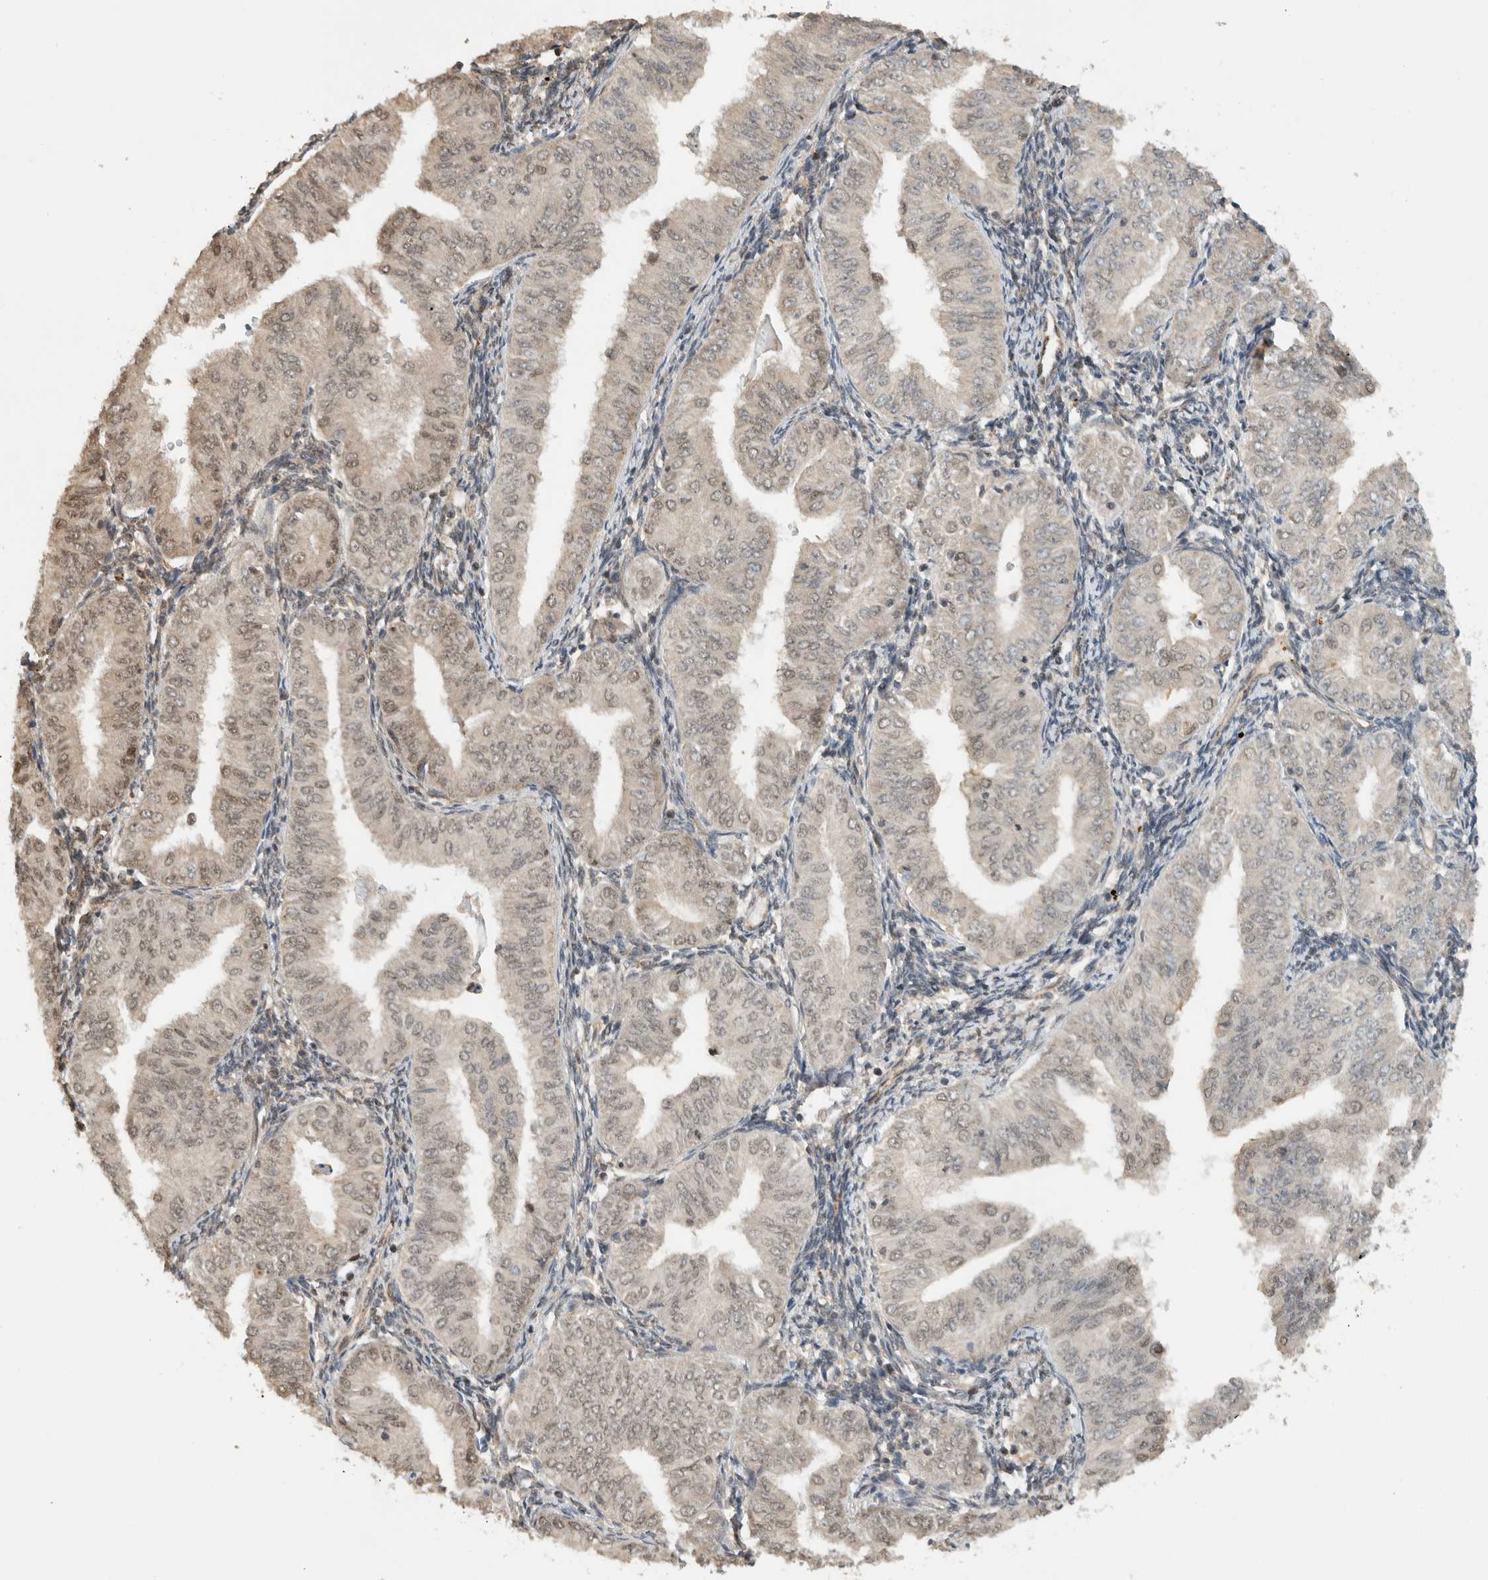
{"staining": {"intensity": "weak", "quantity": ">75%", "location": "nuclear"}, "tissue": "endometrial cancer", "cell_type": "Tumor cells", "image_type": "cancer", "snomed": [{"axis": "morphology", "description": "Normal tissue, NOS"}, {"axis": "morphology", "description": "Adenocarcinoma, NOS"}, {"axis": "topography", "description": "Endometrium"}], "caption": "Endometrial adenocarcinoma was stained to show a protein in brown. There is low levels of weak nuclear expression in approximately >75% of tumor cells. (DAB (3,3'-diaminobenzidine) = brown stain, brightfield microscopy at high magnification).", "gene": "C1orf21", "patient": {"sex": "female", "age": 53}}